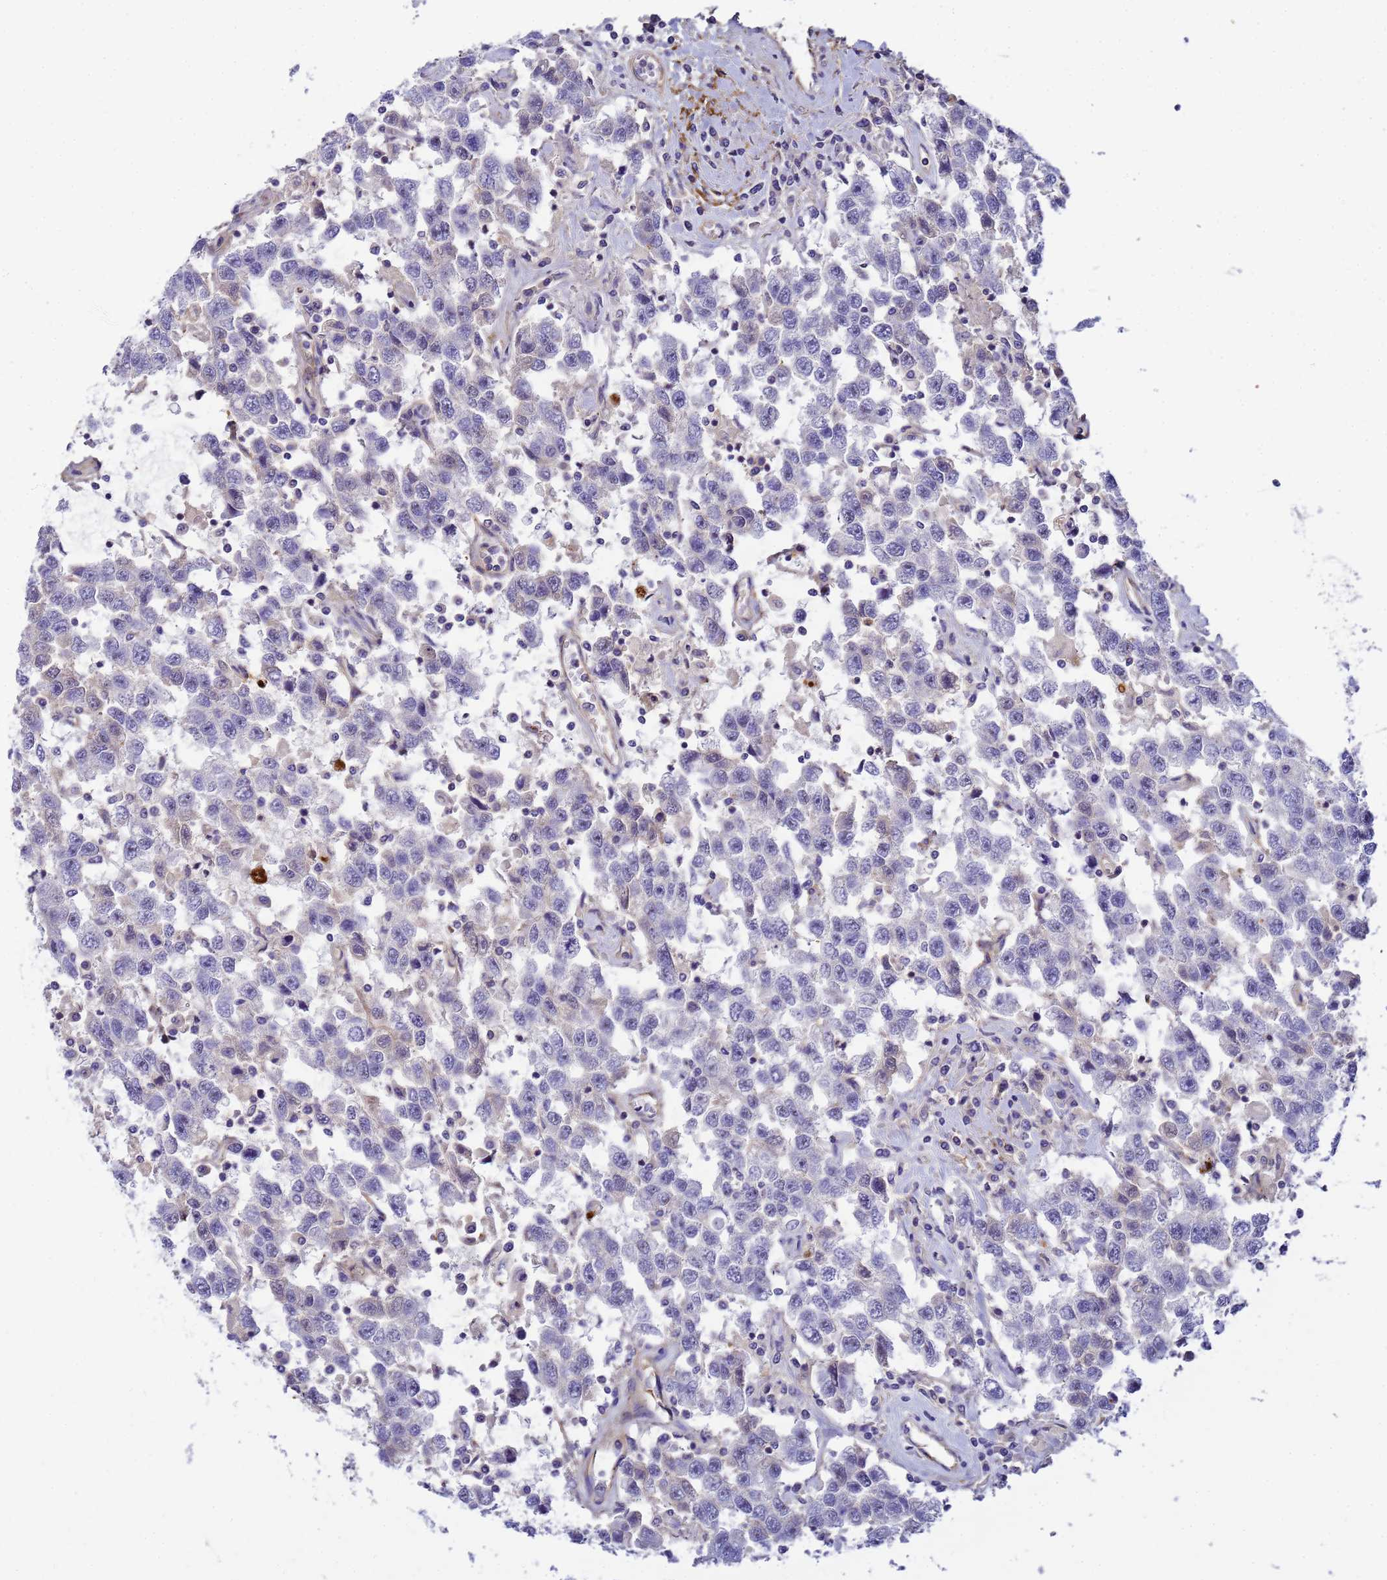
{"staining": {"intensity": "negative", "quantity": "none", "location": "none"}, "tissue": "testis cancer", "cell_type": "Tumor cells", "image_type": "cancer", "snomed": [{"axis": "morphology", "description": "Seminoma, NOS"}, {"axis": "topography", "description": "Testis"}], "caption": "Tumor cells are negative for protein expression in human testis cancer.", "gene": "MYL12A", "patient": {"sex": "male", "age": 41}}